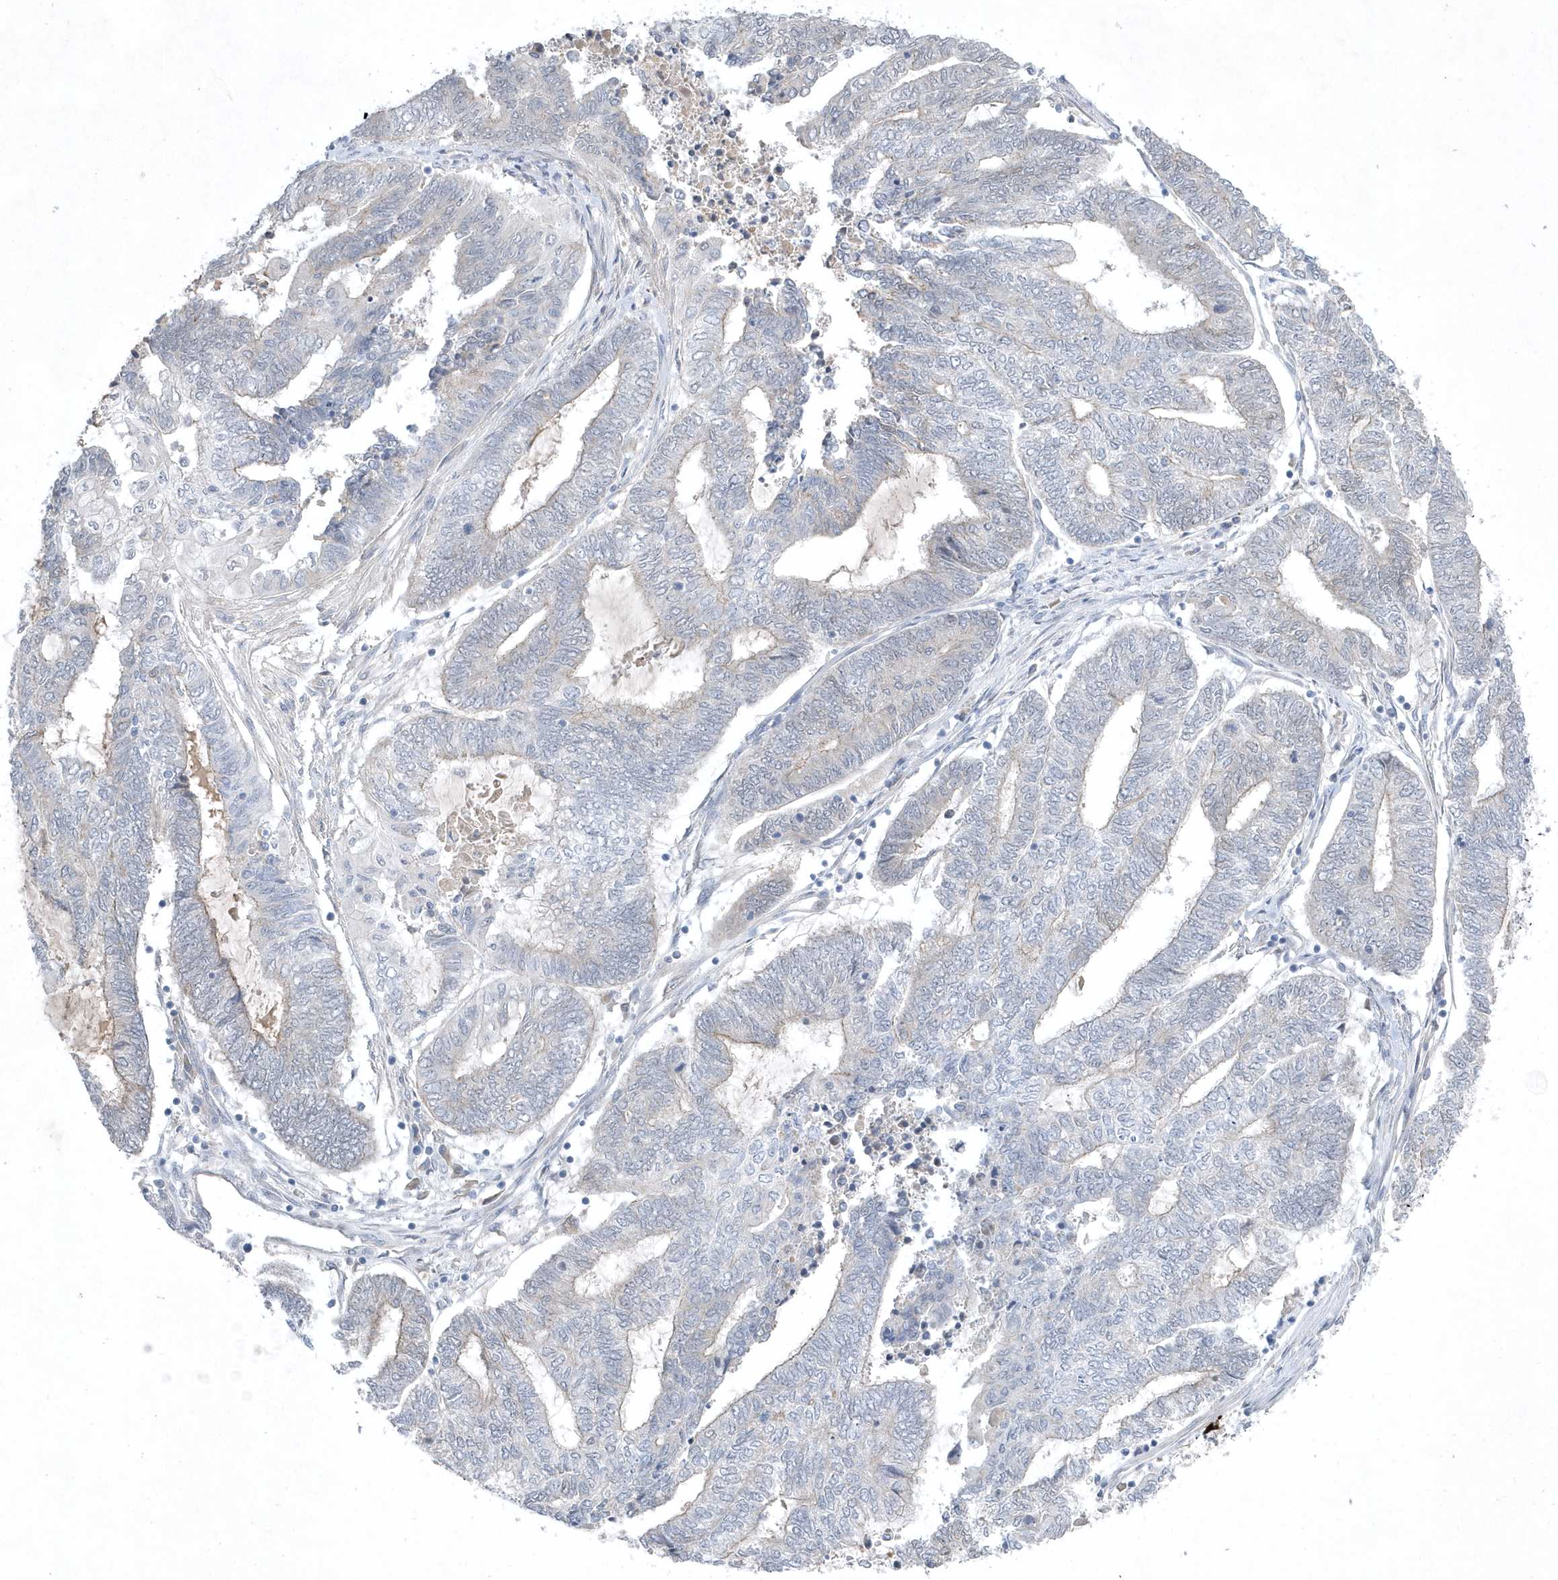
{"staining": {"intensity": "weak", "quantity": "<25%", "location": "cytoplasmic/membranous"}, "tissue": "endometrial cancer", "cell_type": "Tumor cells", "image_type": "cancer", "snomed": [{"axis": "morphology", "description": "Adenocarcinoma, NOS"}, {"axis": "topography", "description": "Uterus"}, {"axis": "topography", "description": "Endometrium"}], "caption": "Endometrial cancer was stained to show a protein in brown. There is no significant expression in tumor cells.", "gene": "ZC3H12D", "patient": {"sex": "female", "age": 70}}